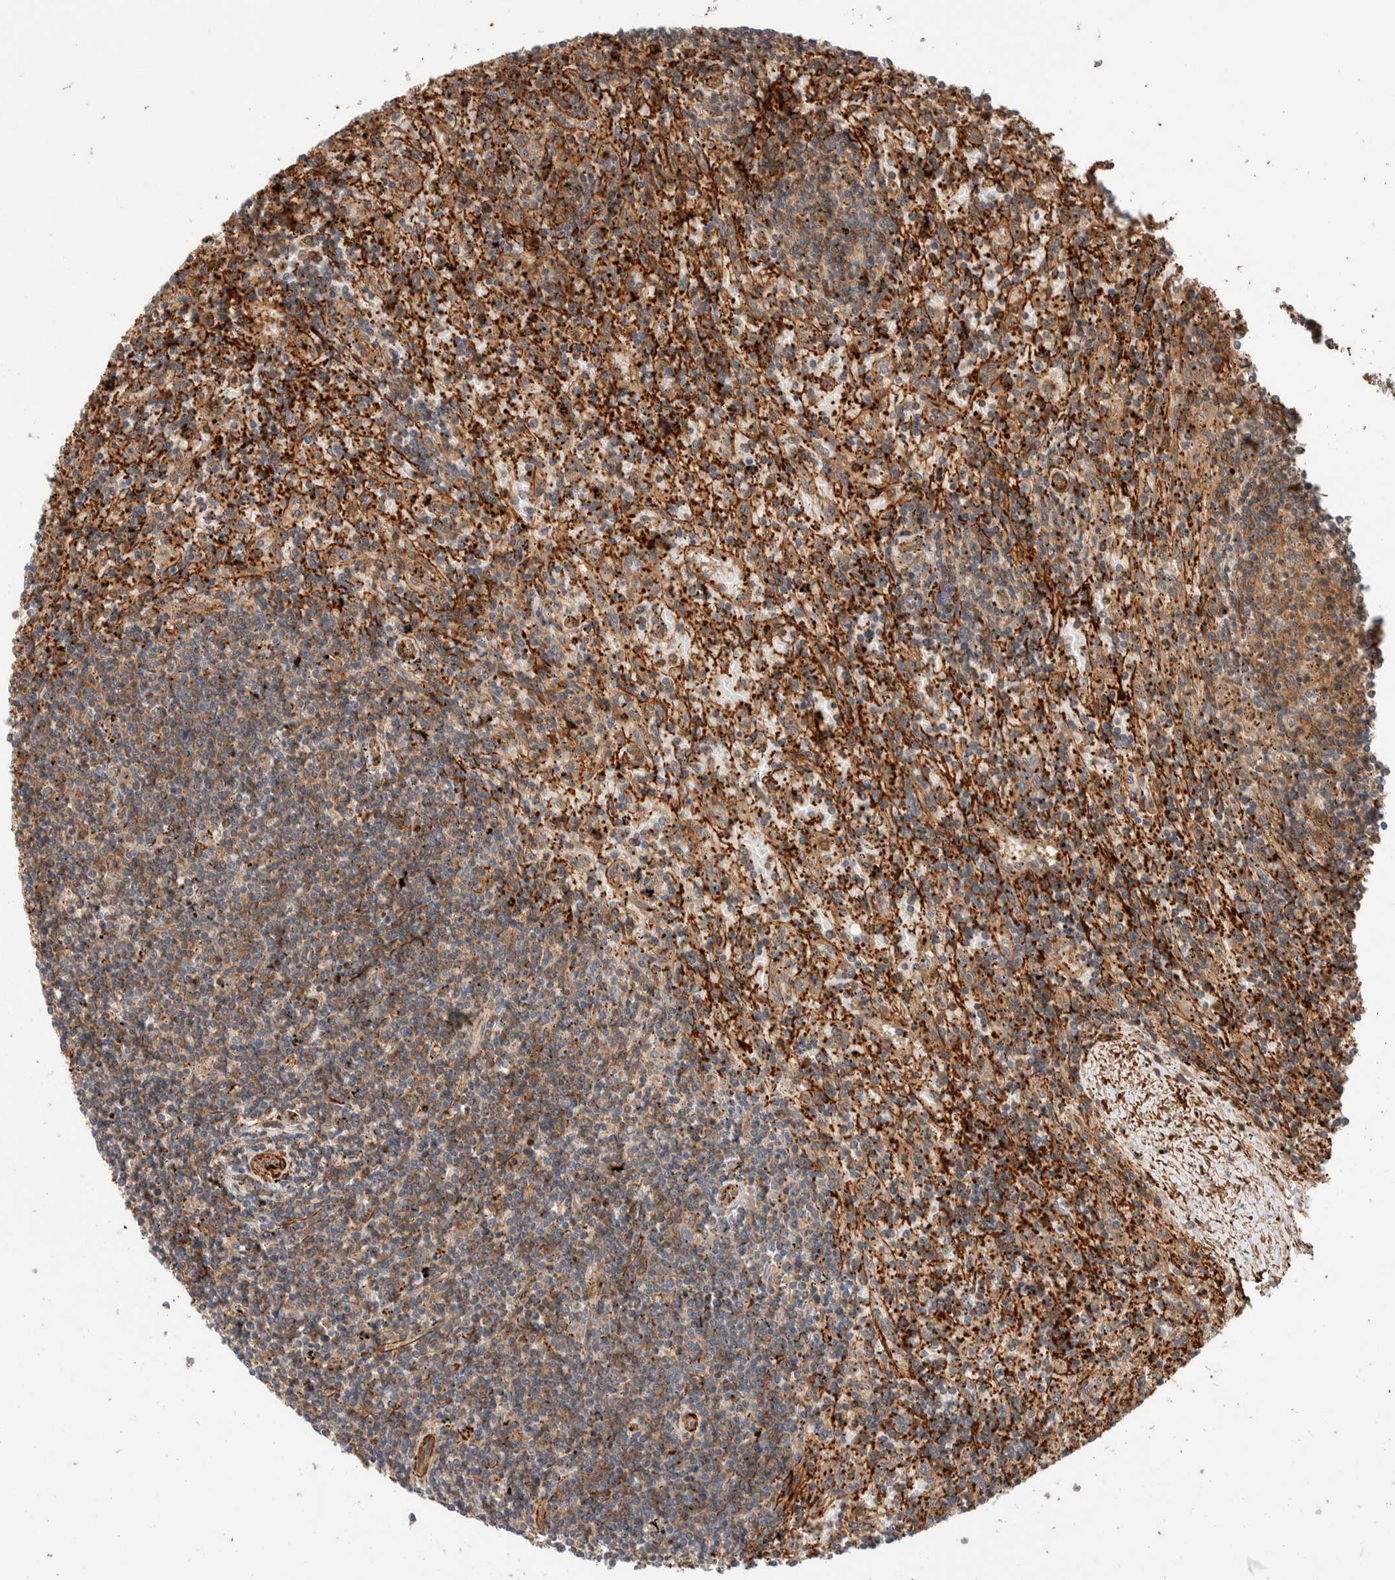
{"staining": {"intensity": "weak", "quantity": ">75%", "location": "cytoplasmic/membranous"}, "tissue": "lymphoma", "cell_type": "Tumor cells", "image_type": "cancer", "snomed": [{"axis": "morphology", "description": "Malignant lymphoma, non-Hodgkin's type, Low grade"}, {"axis": "topography", "description": "Spleen"}], "caption": "Lymphoma tissue demonstrates weak cytoplasmic/membranous positivity in about >75% of tumor cells The staining was performed using DAB (3,3'-diaminobenzidine), with brown indicating positive protein expression. Nuclei are stained blue with hematoxylin.", "gene": "SYNRG", "patient": {"sex": "male", "age": 76}}